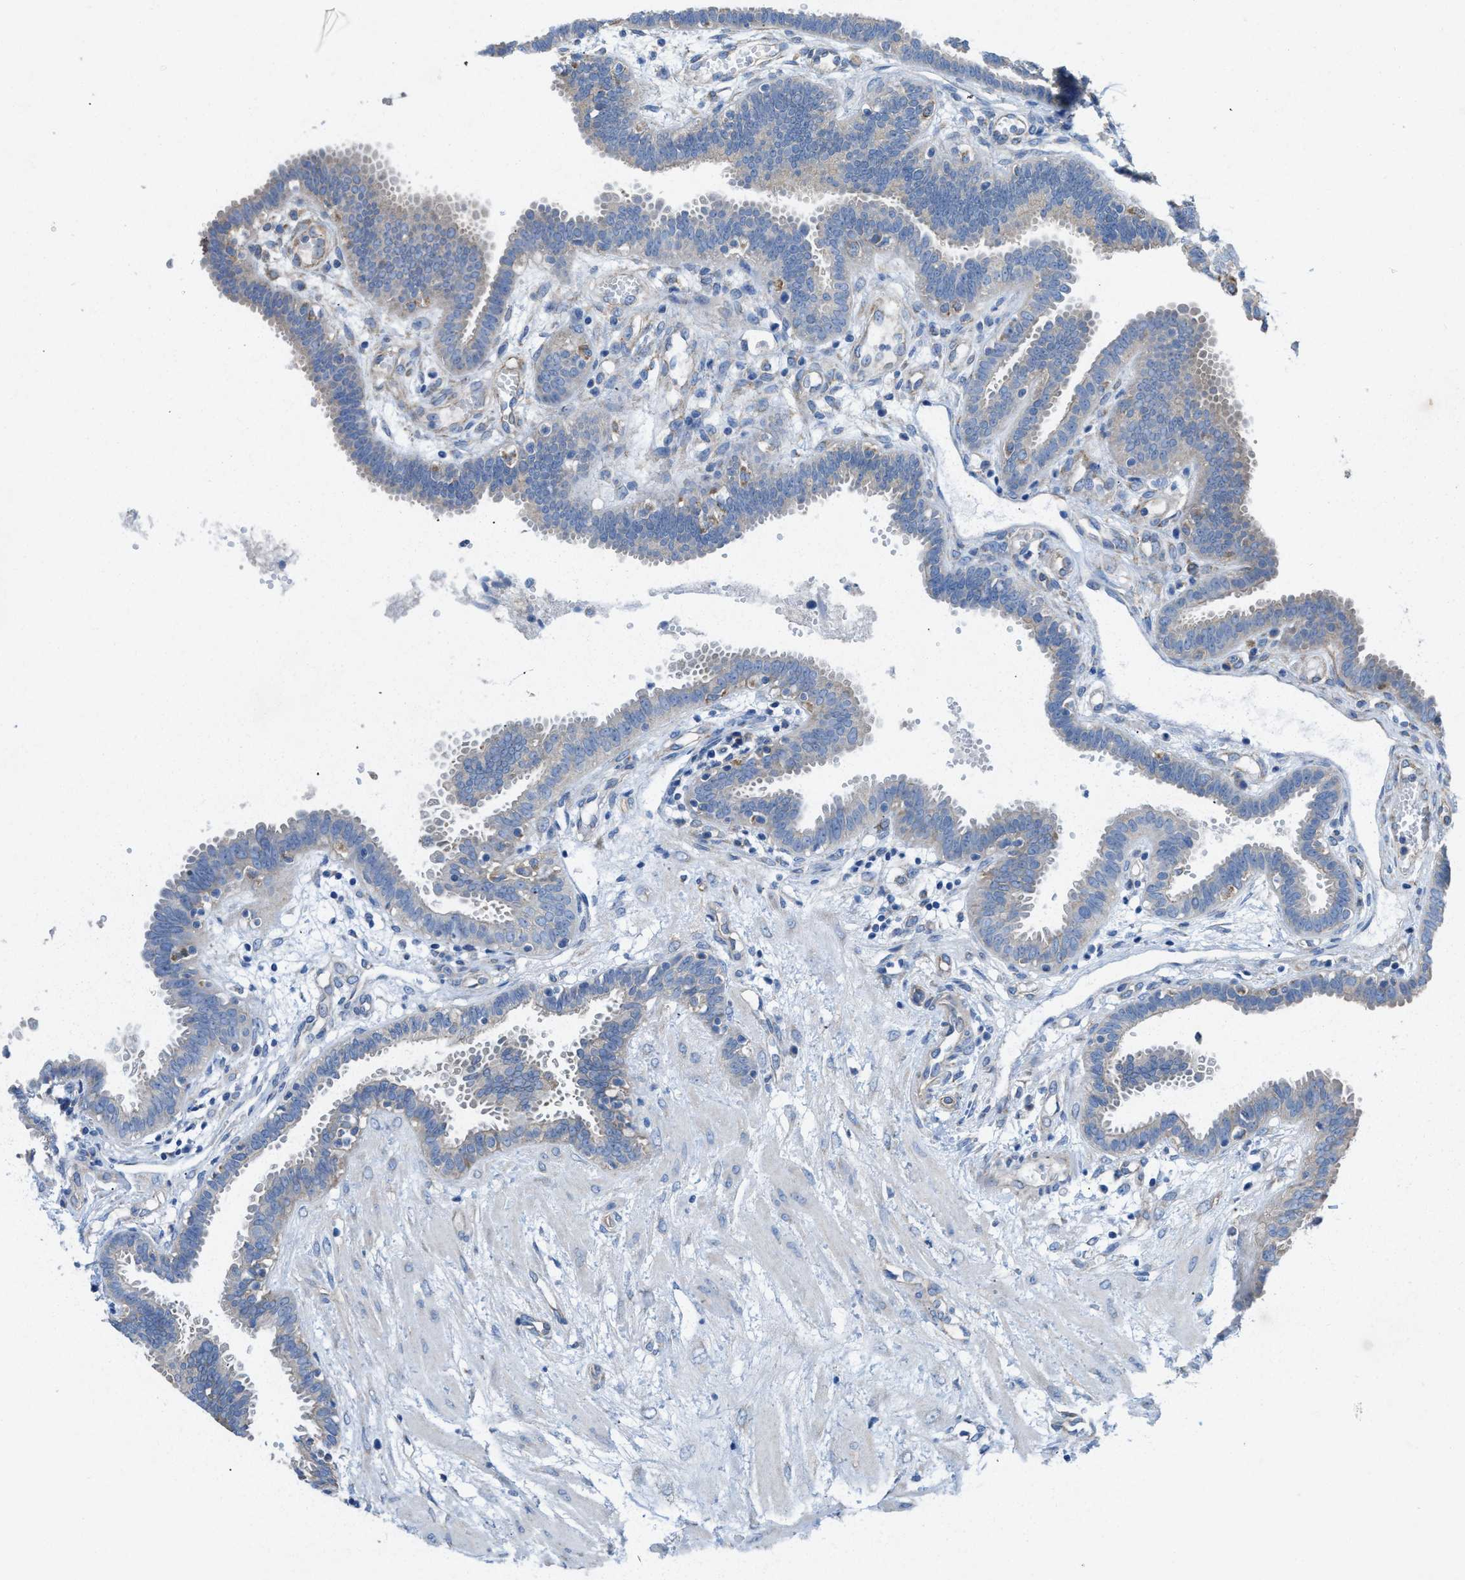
{"staining": {"intensity": "weak", "quantity": "<25%", "location": "cytoplasmic/membranous"}, "tissue": "fallopian tube", "cell_type": "Glandular cells", "image_type": "normal", "snomed": [{"axis": "morphology", "description": "Normal tissue, NOS"}, {"axis": "topography", "description": "Fallopian tube"}, {"axis": "topography", "description": "Placenta"}], "caption": "An image of fallopian tube stained for a protein shows no brown staining in glandular cells. Nuclei are stained in blue.", "gene": "DOLPP1", "patient": {"sex": "female", "age": 32}}